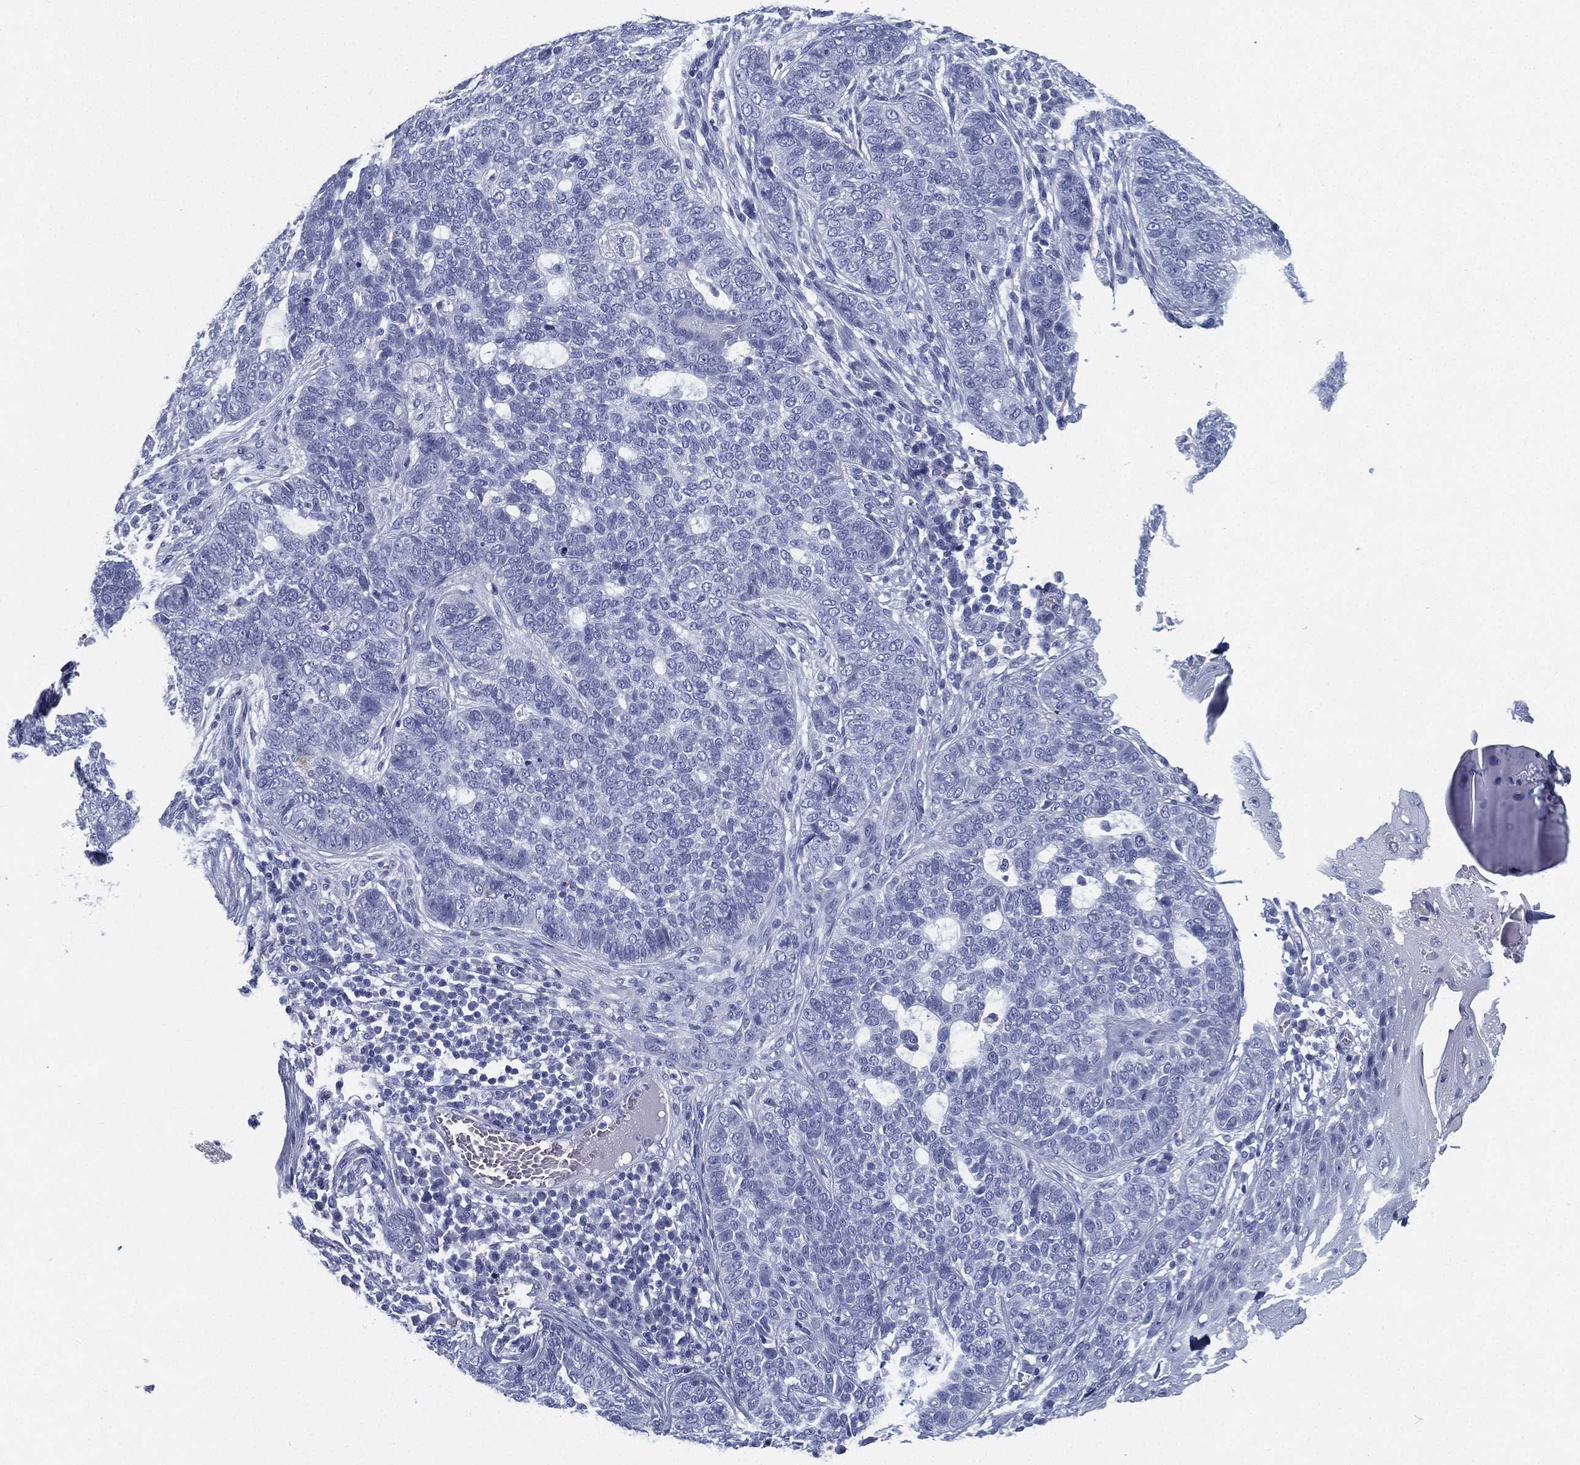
{"staining": {"intensity": "negative", "quantity": "none", "location": "none"}, "tissue": "skin cancer", "cell_type": "Tumor cells", "image_type": "cancer", "snomed": [{"axis": "morphology", "description": "Basal cell carcinoma"}, {"axis": "topography", "description": "Skin"}], "caption": "Protein analysis of skin cancer demonstrates no significant positivity in tumor cells.", "gene": "ATP1B2", "patient": {"sex": "female", "age": 69}}